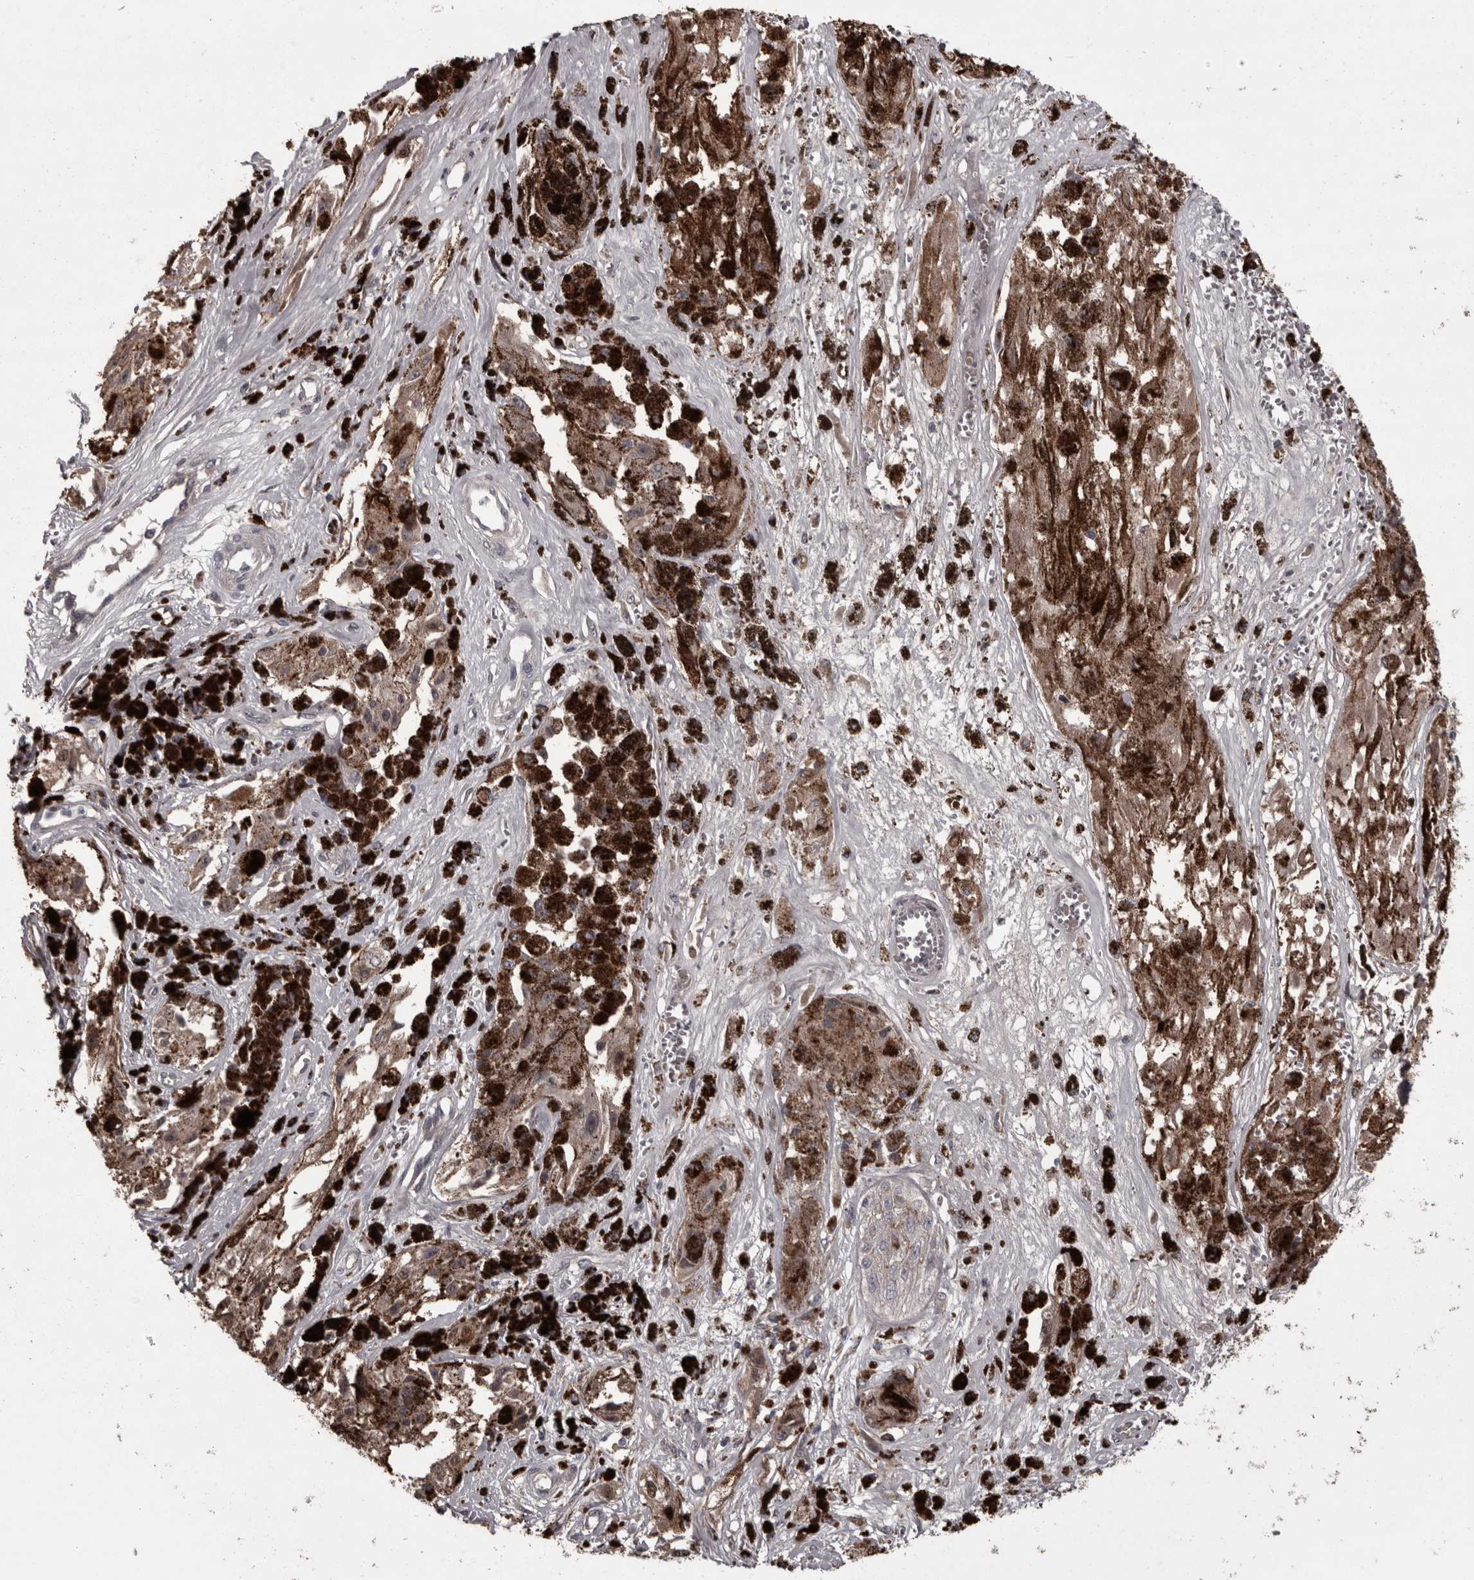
{"staining": {"intensity": "weak", "quantity": ">75%", "location": "cytoplasmic/membranous"}, "tissue": "melanoma", "cell_type": "Tumor cells", "image_type": "cancer", "snomed": [{"axis": "morphology", "description": "Malignant melanoma, NOS"}, {"axis": "topography", "description": "Skin"}], "caption": "IHC (DAB (3,3'-diaminobenzidine)) staining of melanoma demonstrates weak cytoplasmic/membranous protein expression in about >75% of tumor cells.", "gene": "PCDH17", "patient": {"sex": "male", "age": 88}}